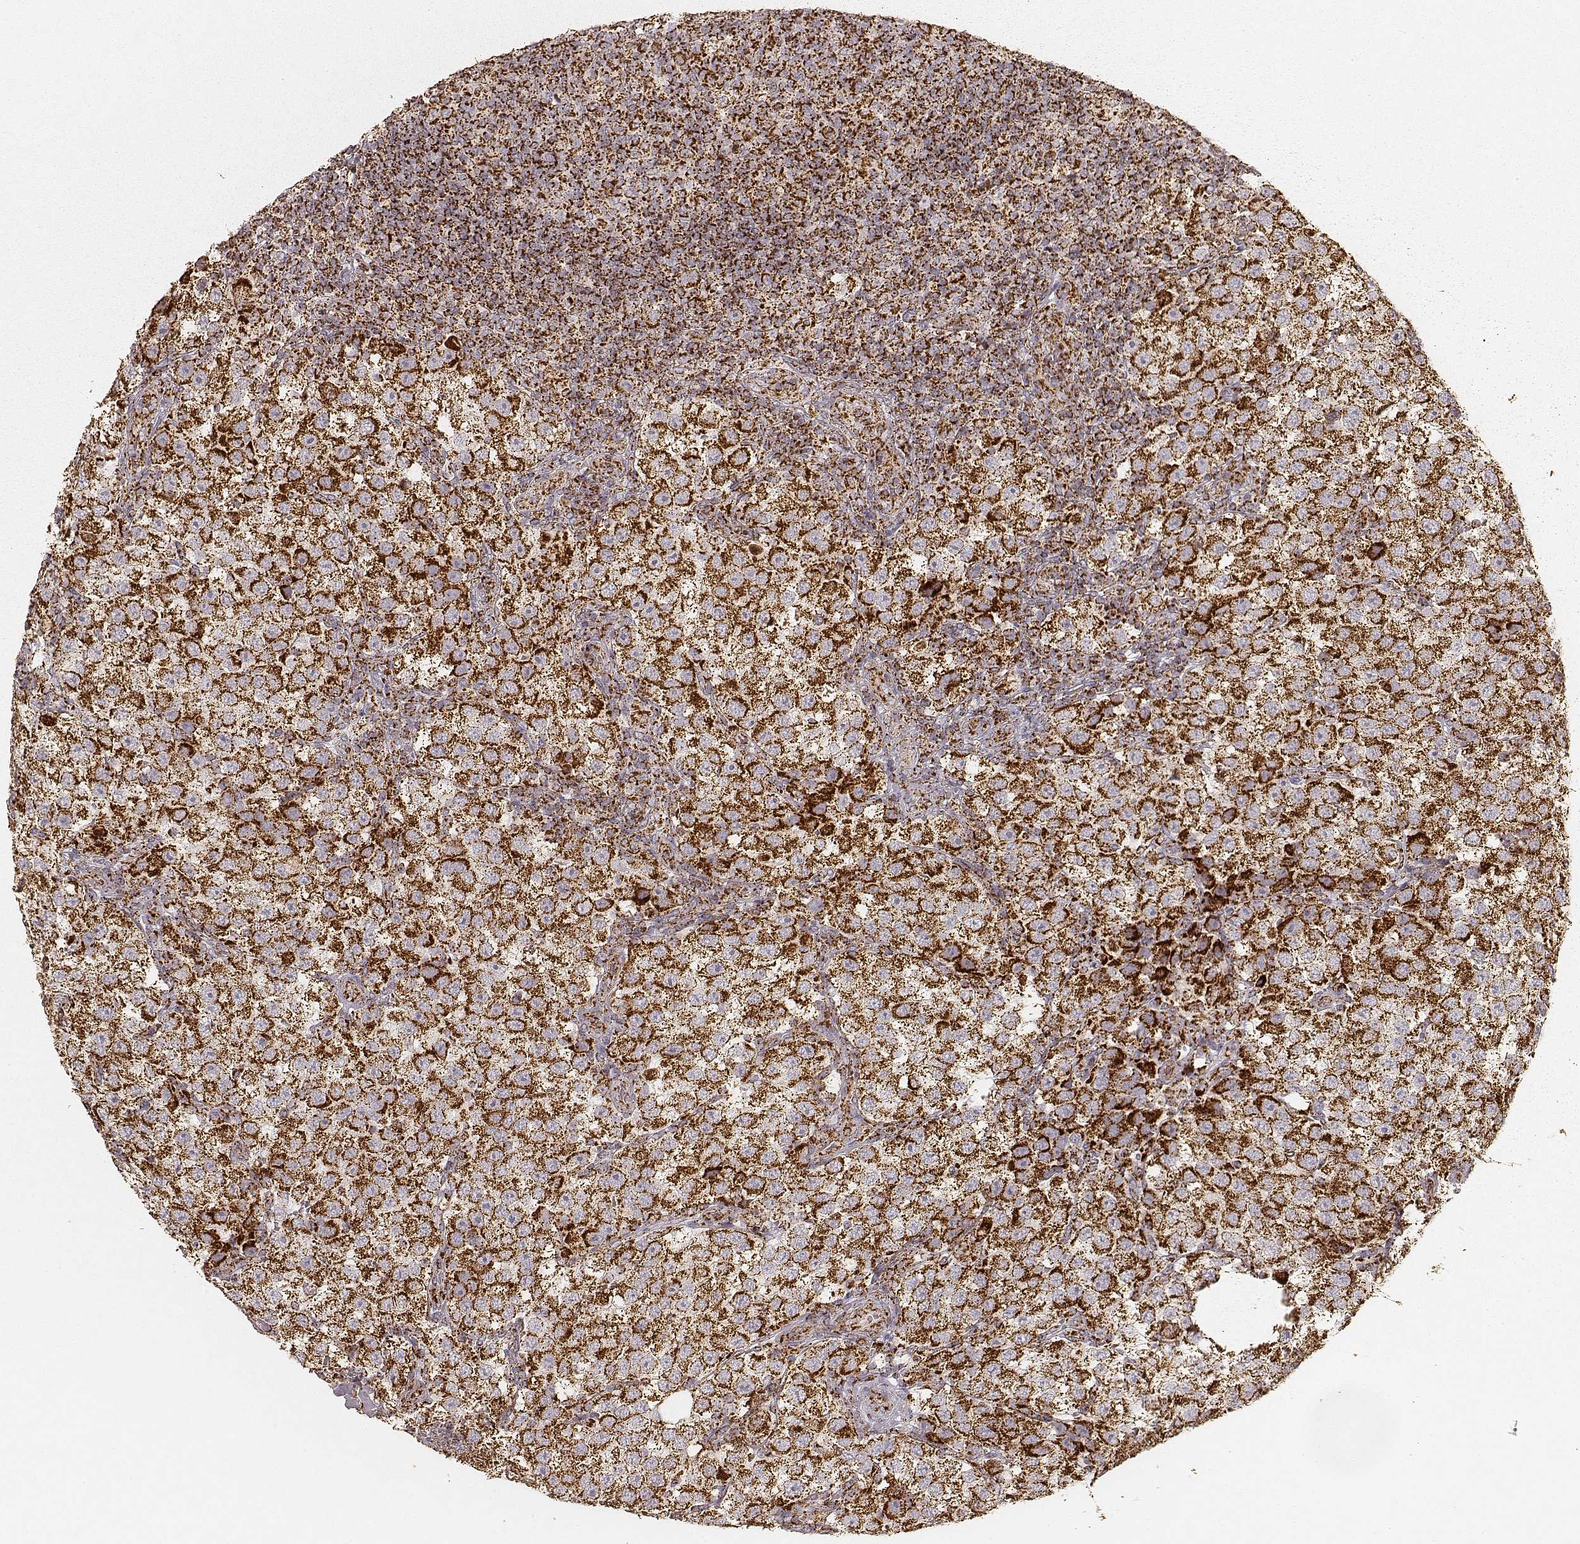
{"staining": {"intensity": "strong", "quantity": ">75%", "location": "cytoplasmic/membranous"}, "tissue": "testis cancer", "cell_type": "Tumor cells", "image_type": "cancer", "snomed": [{"axis": "morphology", "description": "Seminoma, NOS"}, {"axis": "topography", "description": "Testis"}], "caption": "This histopathology image reveals immunohistochemistry staining of testis cancer (seminoma), with high strong cytoplasmic/membranous staining in about >75% of tumor cells.", "gene": "CS", "patient": {"sex": "male", "age": 37}}